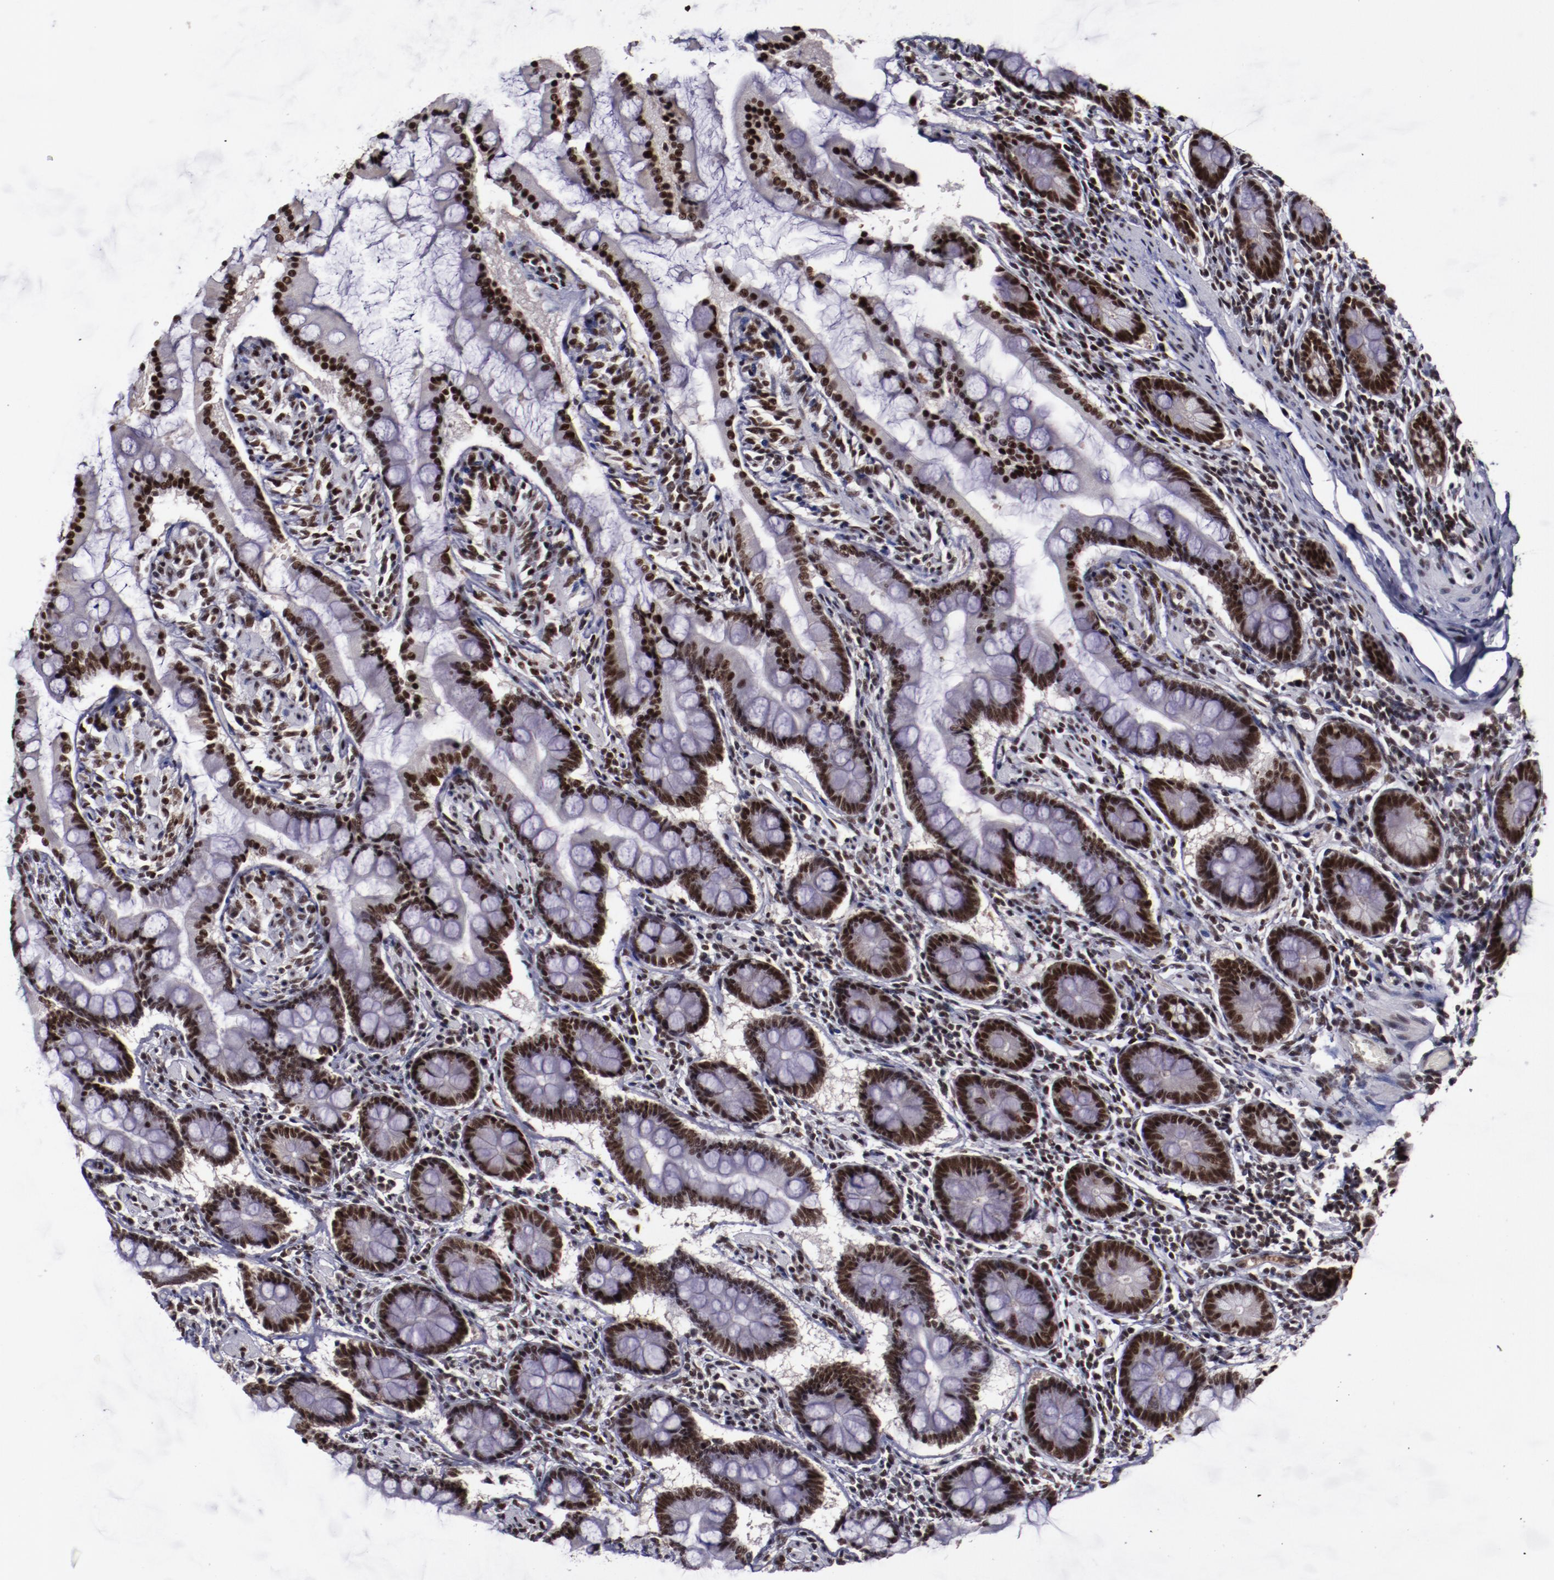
{"staining": {"intensity": "strong", "quantity": ">75%", "location": "nuclear"}, "tissue": "small intestine", "cell_type": "Glandular cells", "image_type": "normal", "snomed": [{"axis": "morphology", "description": "Normal tissue, NOS"}, {"axis": "topography", "description": "Small intestine"}], "caption": "The image exhibits immunohistochemical staining of normal small intestine. There is strong nuclear positivity is appreciated in about >75% of glandular cells.", "gene": "ERH", "patient": {"sex": "male", "age": 41}}